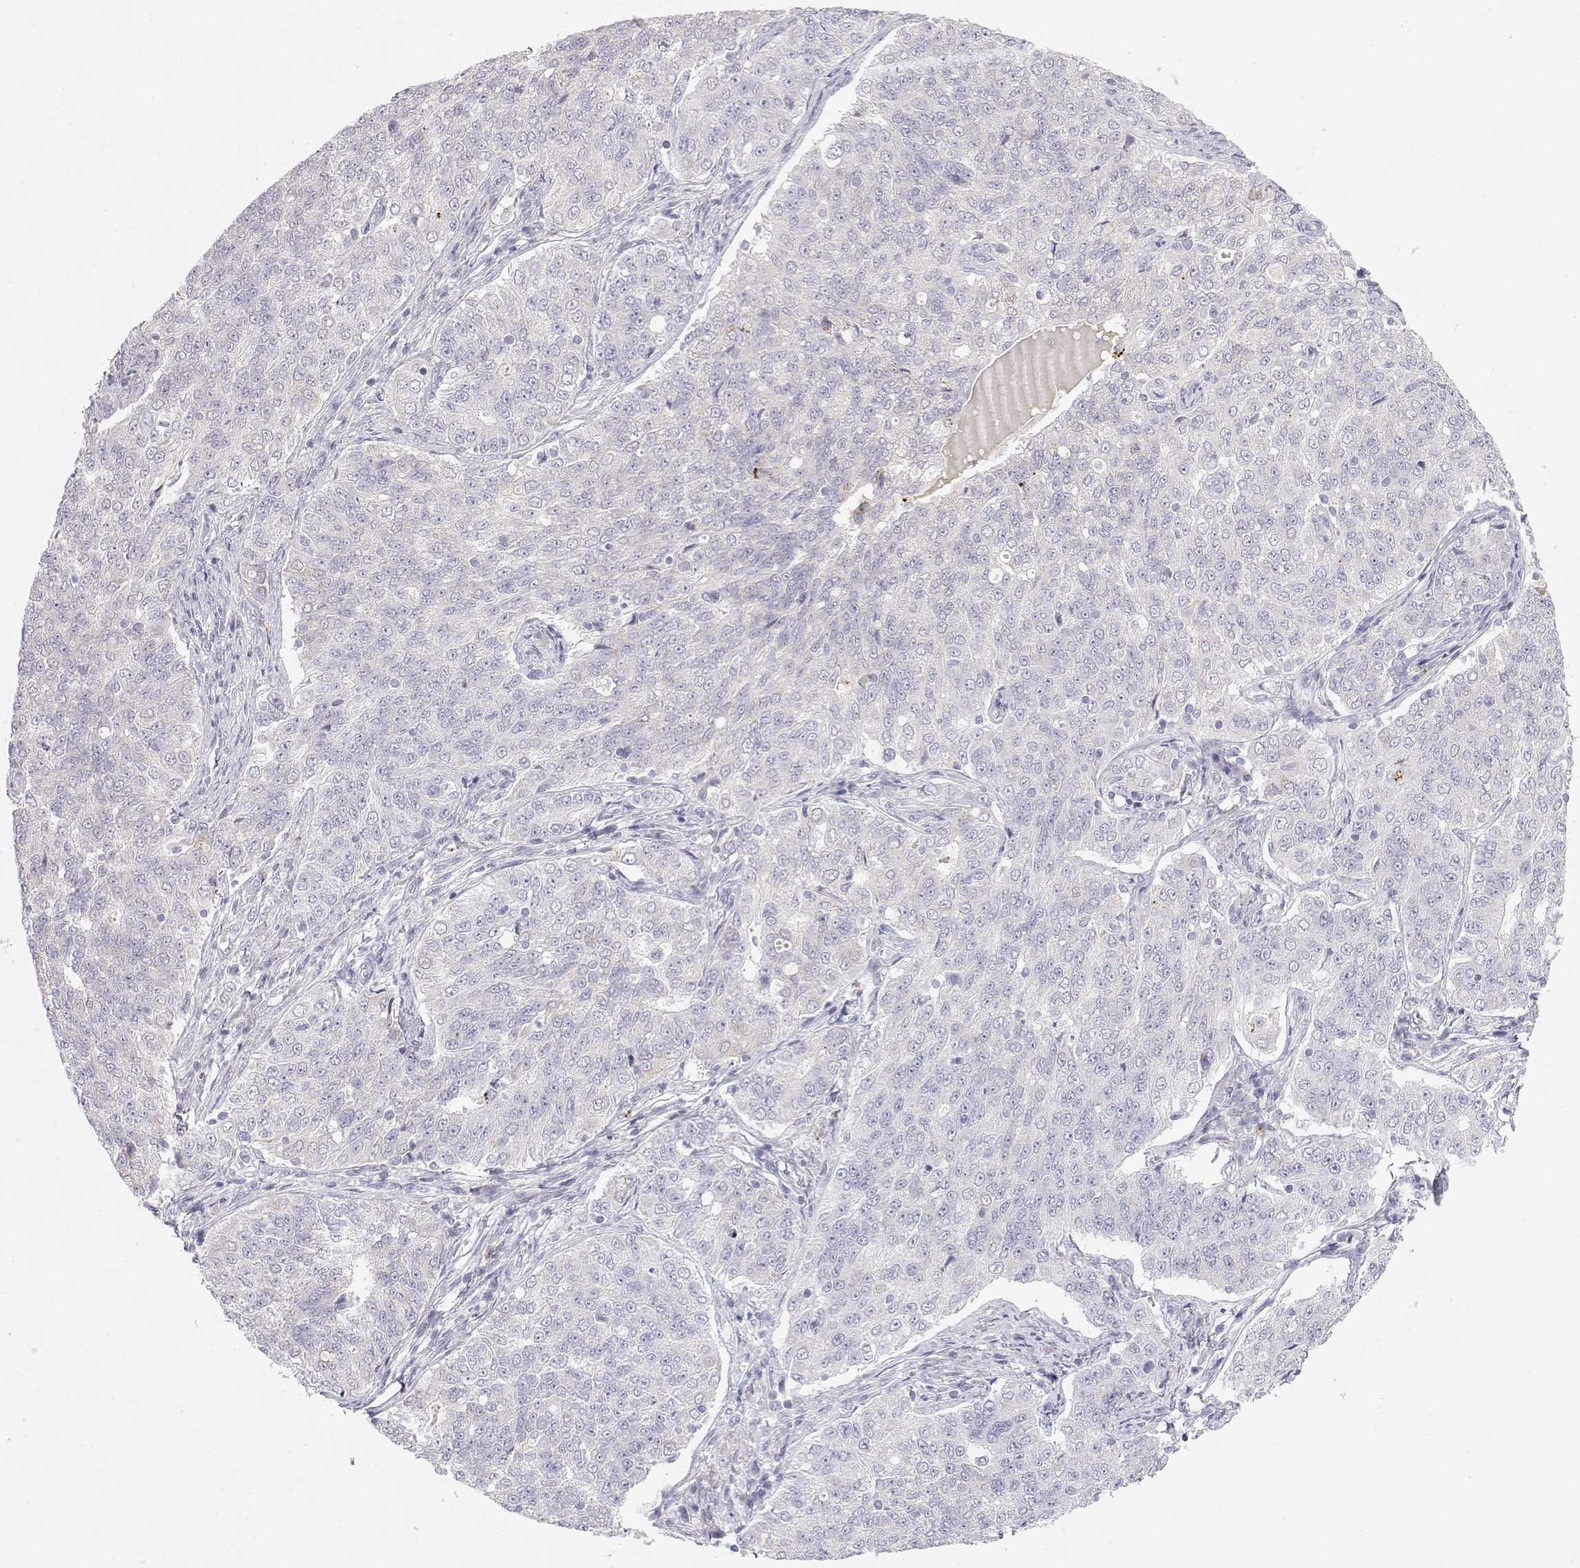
{"staining": {"intensity": "negative", "quantity": "none", "location": "none"}, "tissue": "endometrial cancer", "cell_type": "Tumor cells", "image_type": "cancer", "snomed": [{"axis": "morphology", "description": "Adenocarcinoma, NOS"}, {"axis": "topography", "description": "Endometrium"}], "caption": "Immunohistochemistry image of neoplastic tissue: adenocarcinoma (endometrial) stained with DAB (3,3'-diaminobenzidine) shows no significant protein expression in tumor cells.", "gene": "CDHR1", "patient": {"sex": "female", "age": 43}}